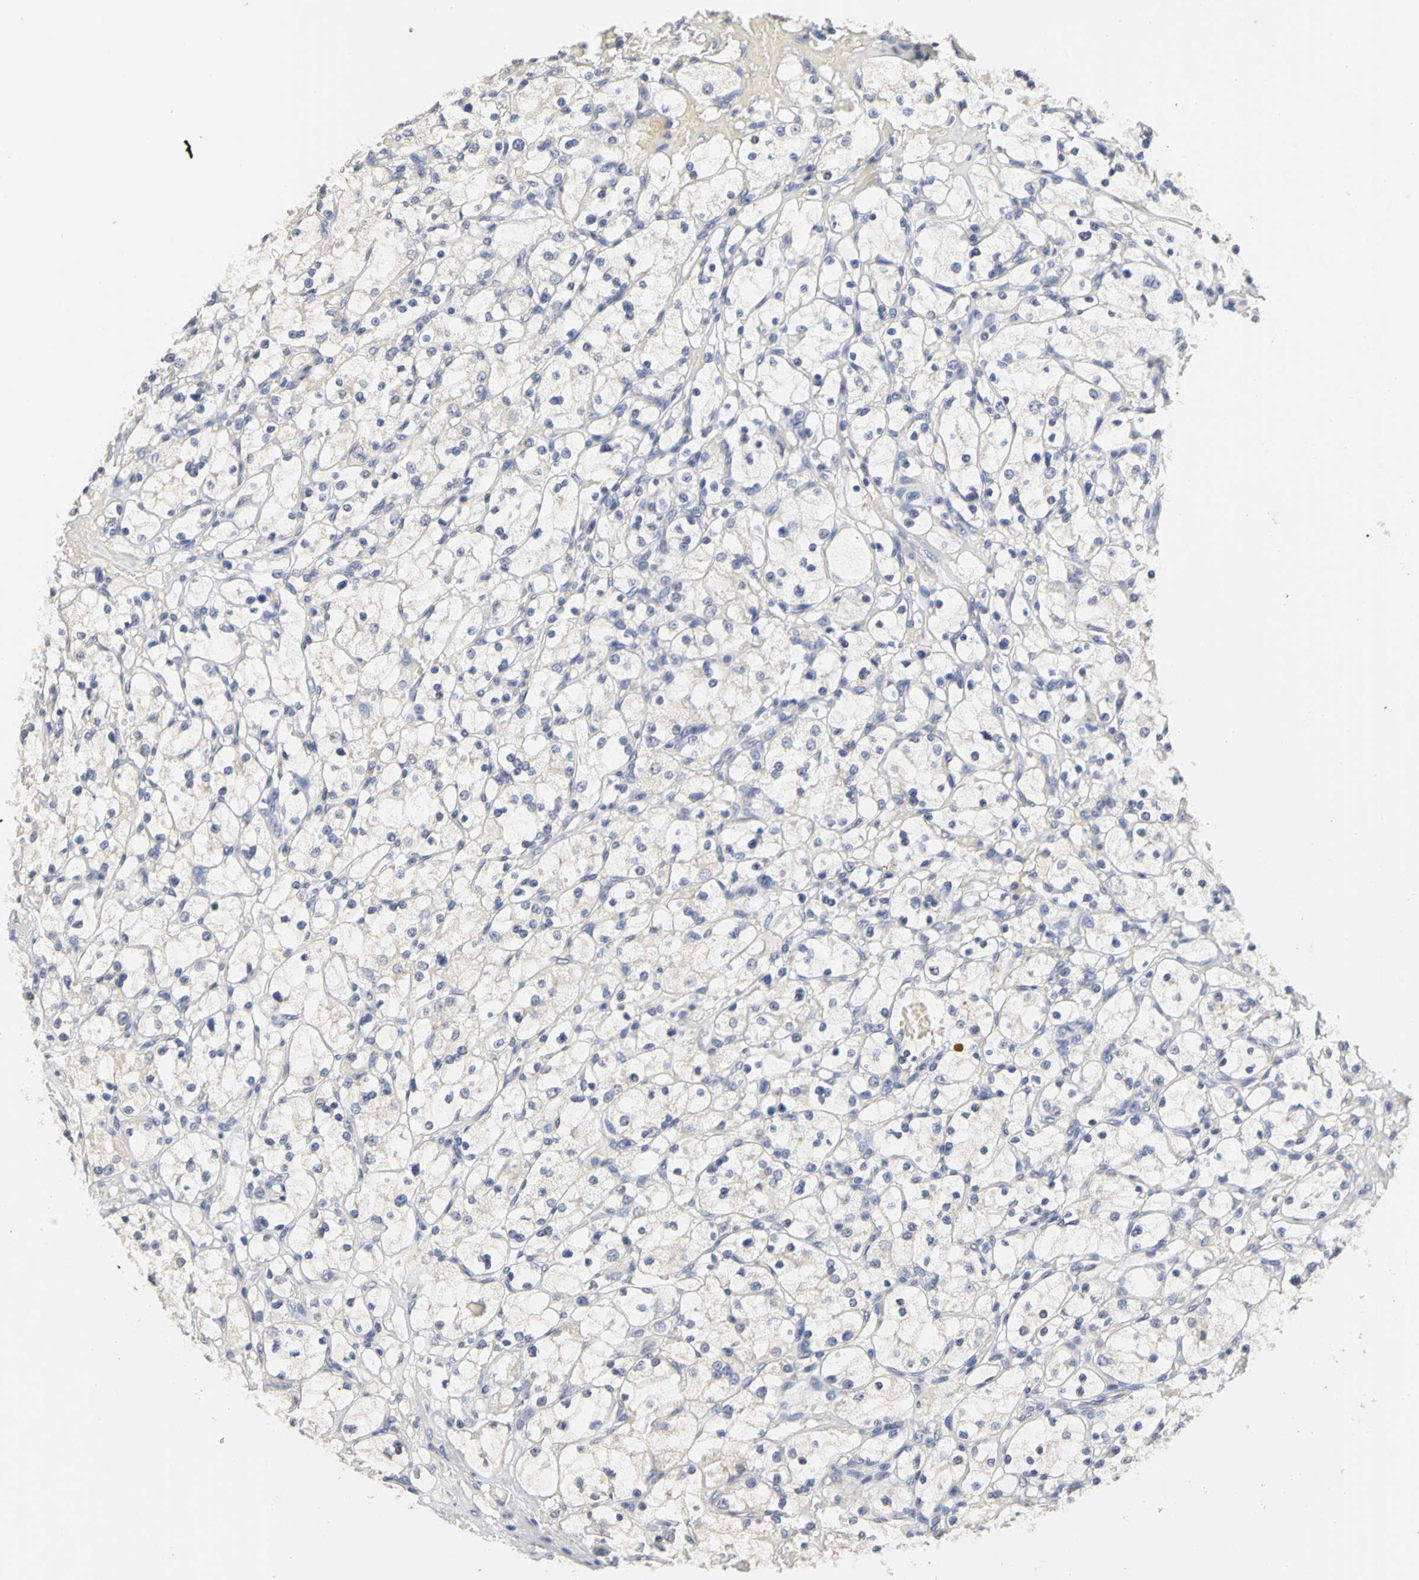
{"staining": {"intensity": "negative", "quantity": "none", "location": "none"}, "tissue": "renal cancer", "cell_type": "Tumor cells", "image_type": "cancer", "snomed": [{"axis": "morphology", "description": "Adenocarcinoma, NOS"}, {"axis": "topography", "description": "Kidney"}], "caption": "This is an IHC histopathology image of renal cancer (adenocarcinoma). There is no positivity in tumor cells.", "gene": "PGR", "patient": {"sex": "female", "age": 83}}